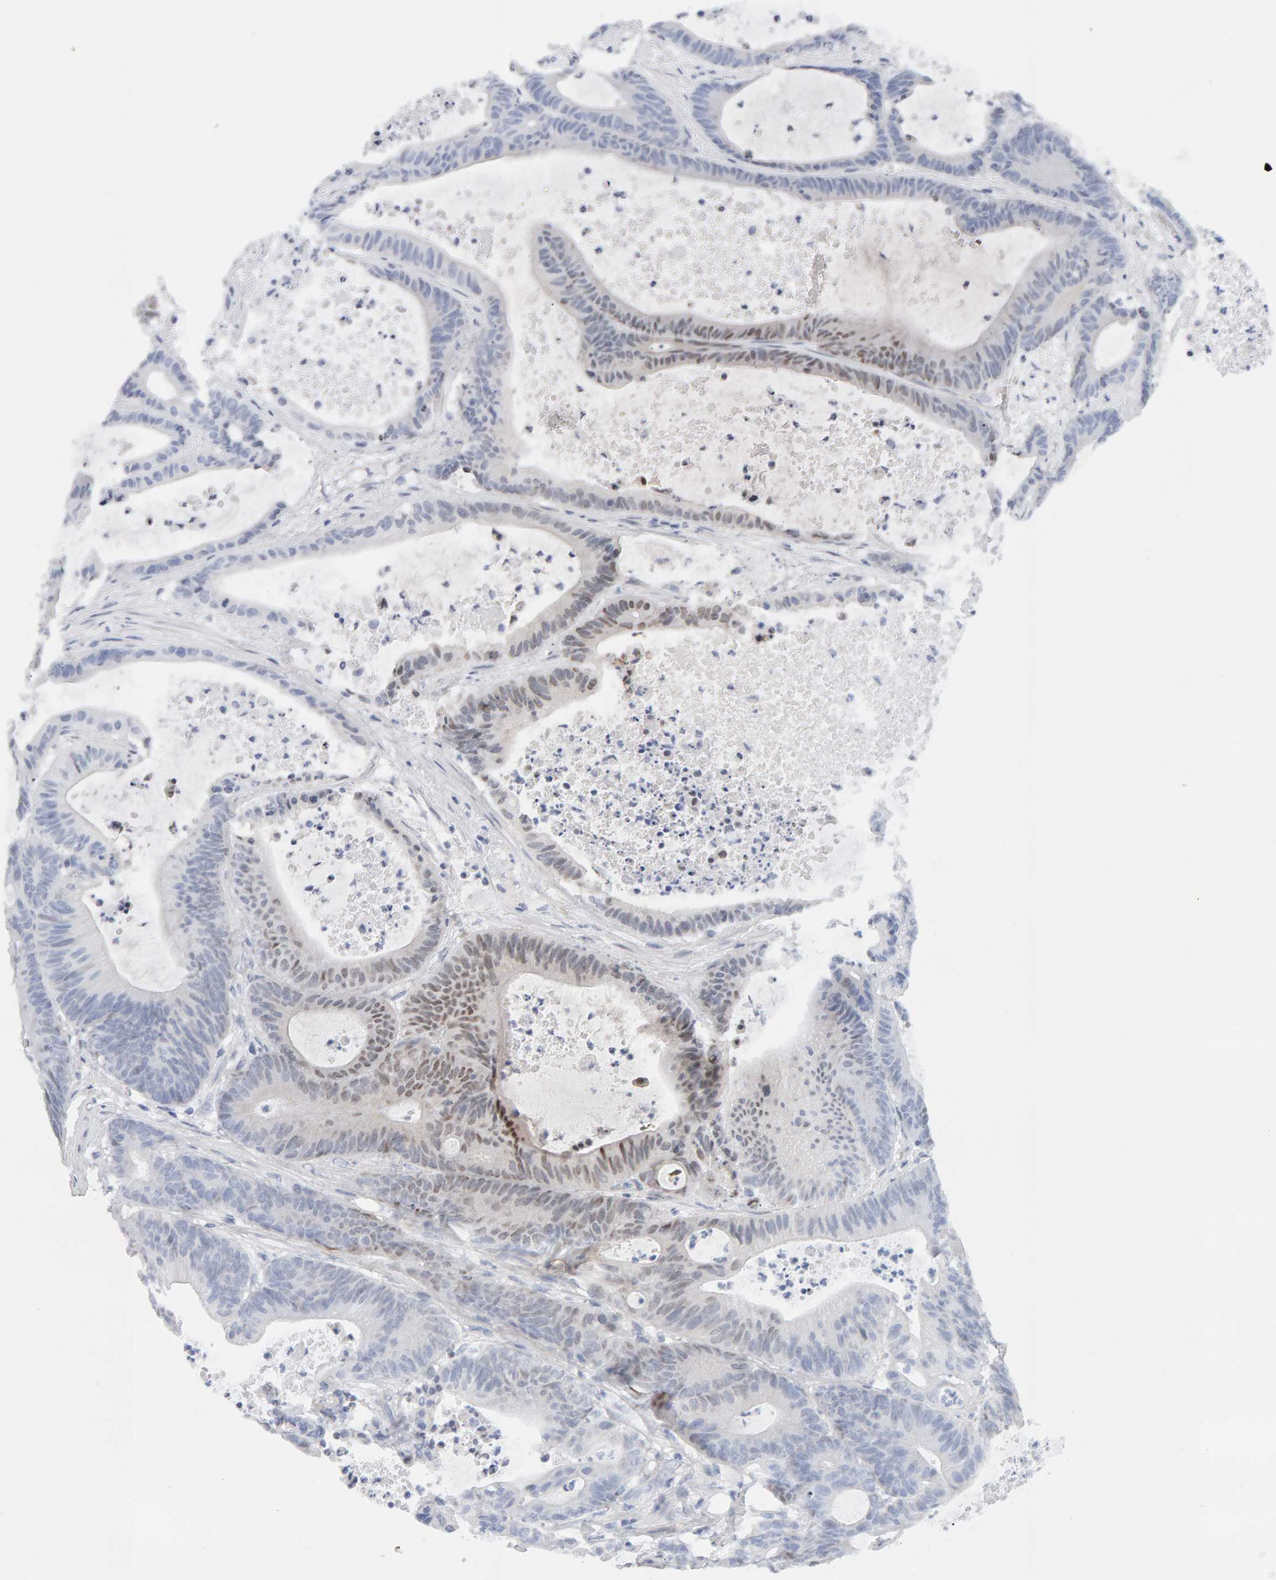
{"staining": {"intensity": "weak", "quantity": "<25%", "location": "nuclear"}, "tissue": "colorectal cancer", "cell_type": "Tumor cells", "image_type": "cancer", "snomed": [{"axis": "morphology", "description": "Adenocarcinoma, NOS"}, {"axis": "topography", "description": "Colon"}], "caption": "This is an immunohistochemistry (IHC) photomicrograph of colorectal cancer. There is no expression in tumor cells.", "gene": "HNF4A", "patient": {"sex": "female", "age": 84}}